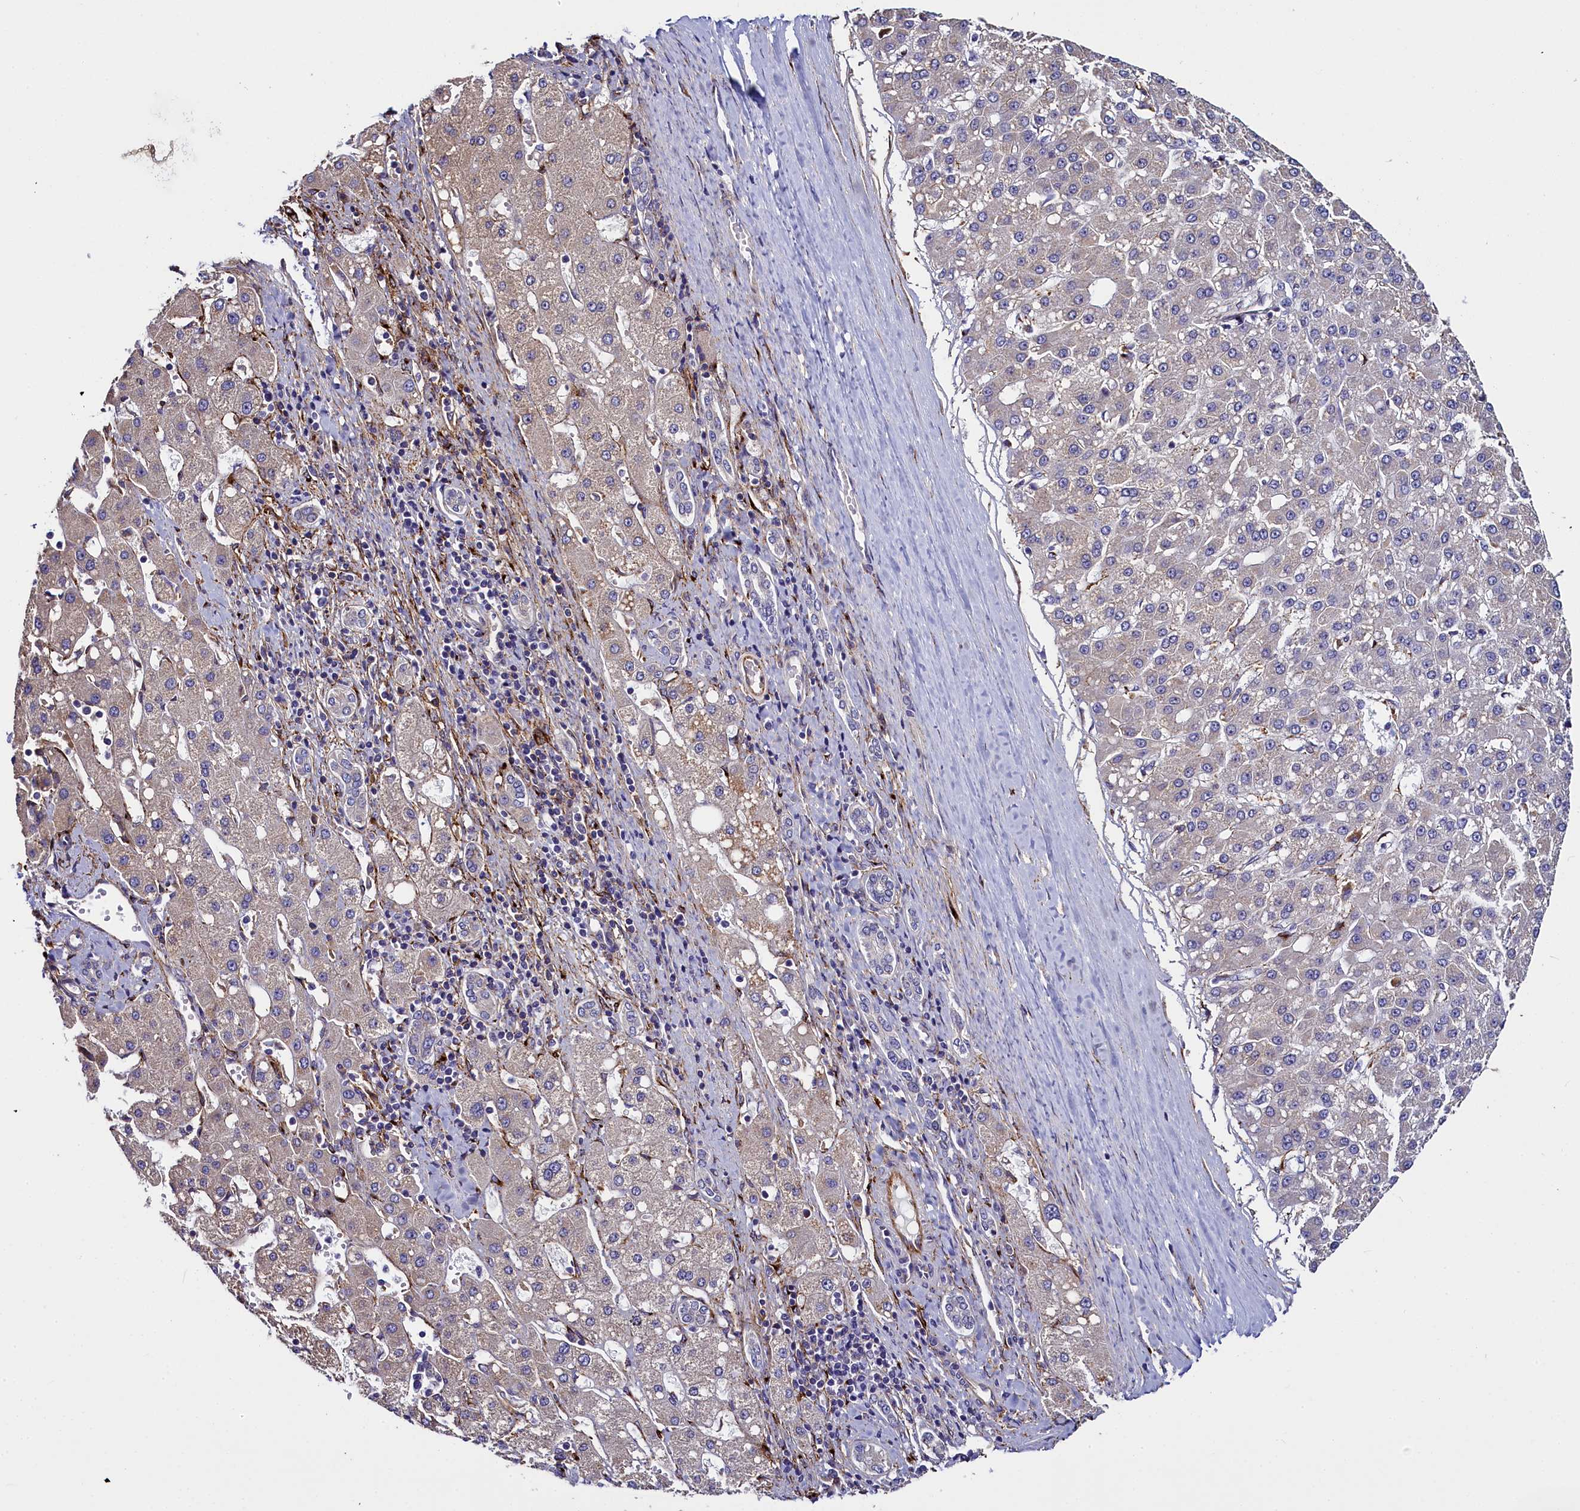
{"staining": {"intensity": "negative", "quantity": "none", "location": "none"}, "tissue": "liver cancer", "cell_type": "Tumor cells", "image_type": "cancer", "snomed": [{"axis": "morphology", "description": "Carcinoma, Hepatocellular, NOS"}, {"axis": "topography", "description": "Liver"}], "caption": "Immunohistochemistry photomicrograph of neoplastic tissue: human hepatocellular carcinoma (liver) stained with DAB displays no significant protein positivity in tumor cells.", "gene": "MRC2", "patient": {"sex": "male", "age": 67}}